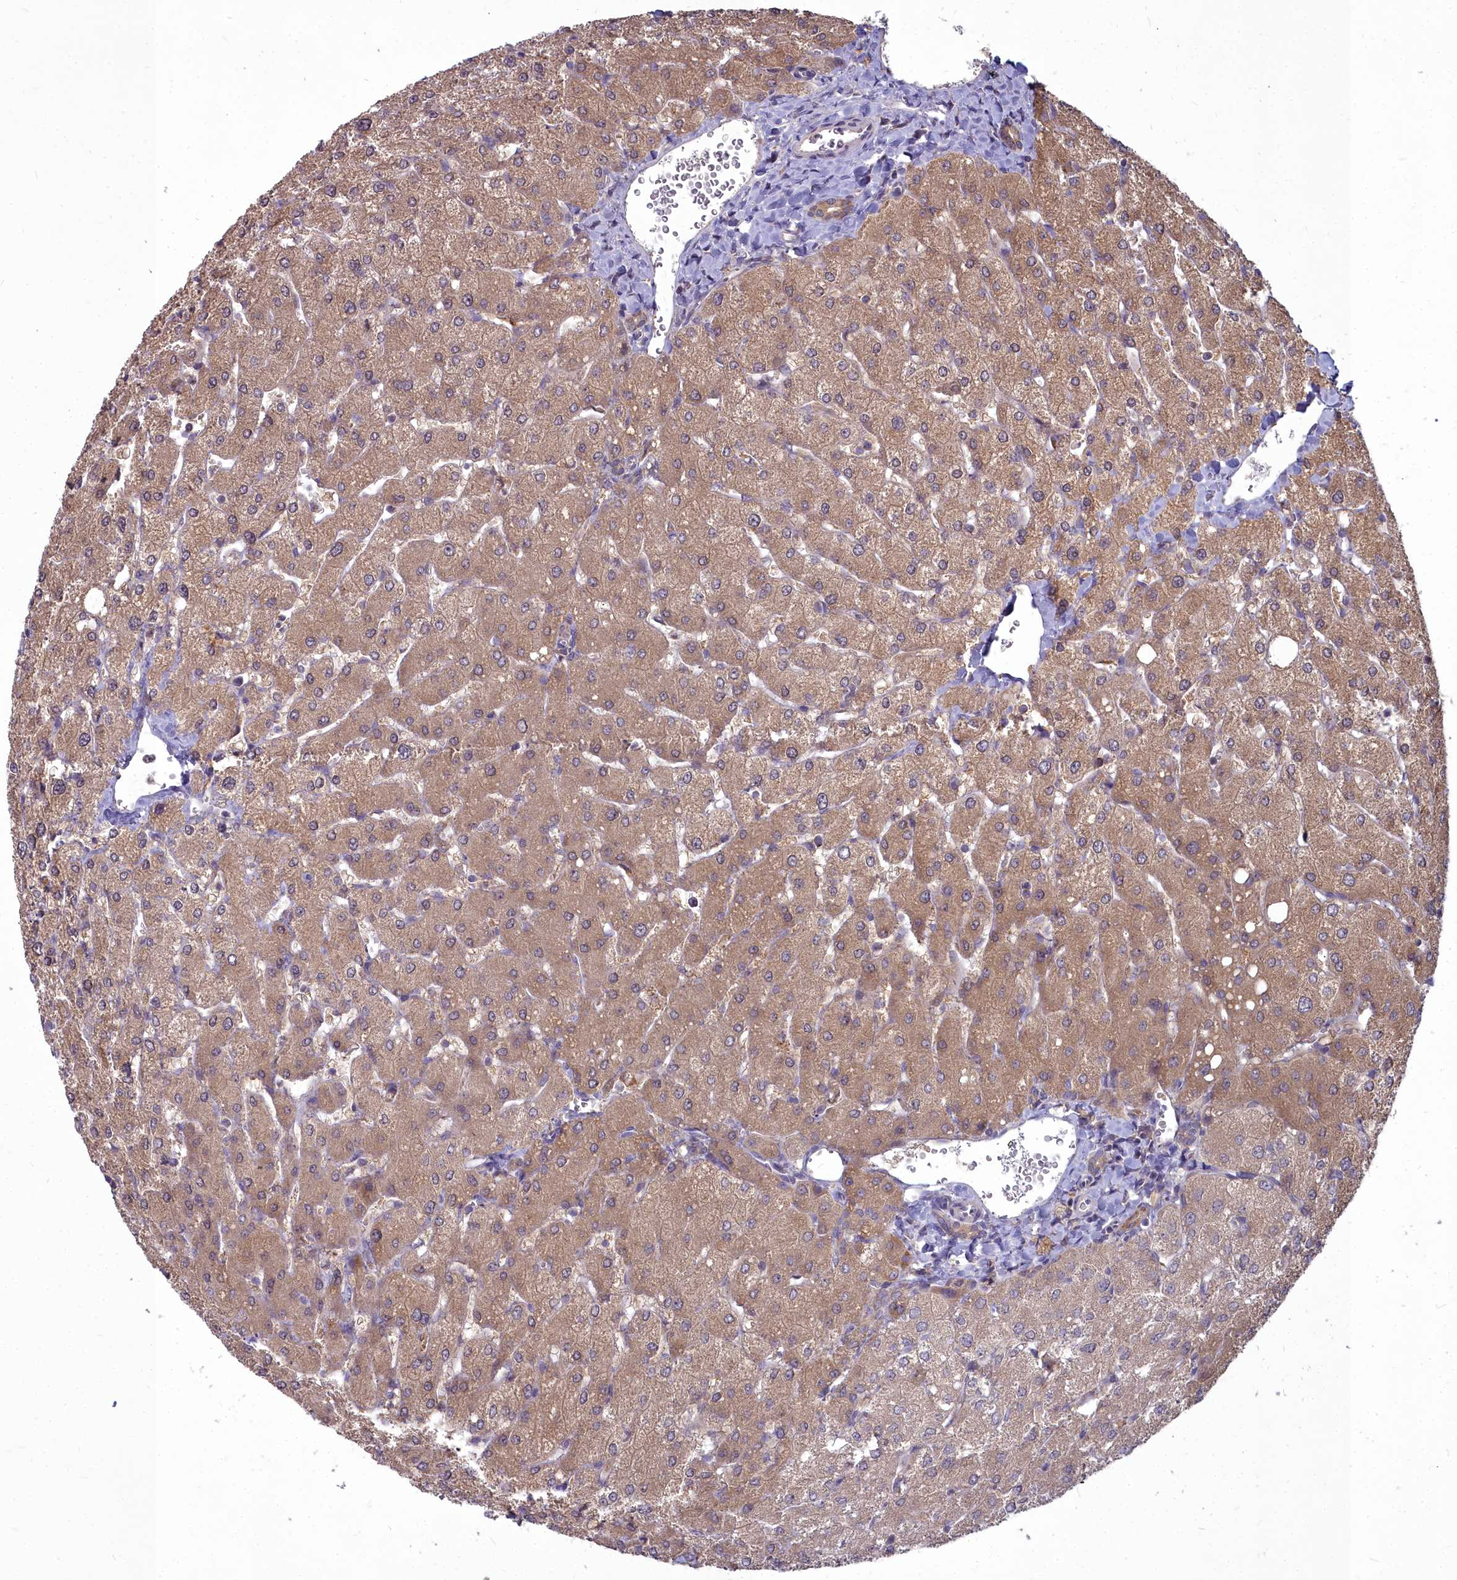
{"staining": {"intensity": "weak", "quantity": ">75%", "location": "cytoplasmic/membranous"}, "tissue": "liver", "cell_type": "Cholangiocytes", "image_type": "normal", "snomed": [{"axis": "morphology", "description": "Normal tissue, NOS"}, {"axis": "topography", "description": "Liver"}], "caption": "Brown immunohistochemical staining in normal human liver demonstrates weak cytoplasmic/membranous positivity in approximately >75% of cholangiocytes. (DAB IHC, brown staining for protein, blue staining for nuclei).", "gene": "MICU2", "patient": {"sex": "male", "age": 55}}